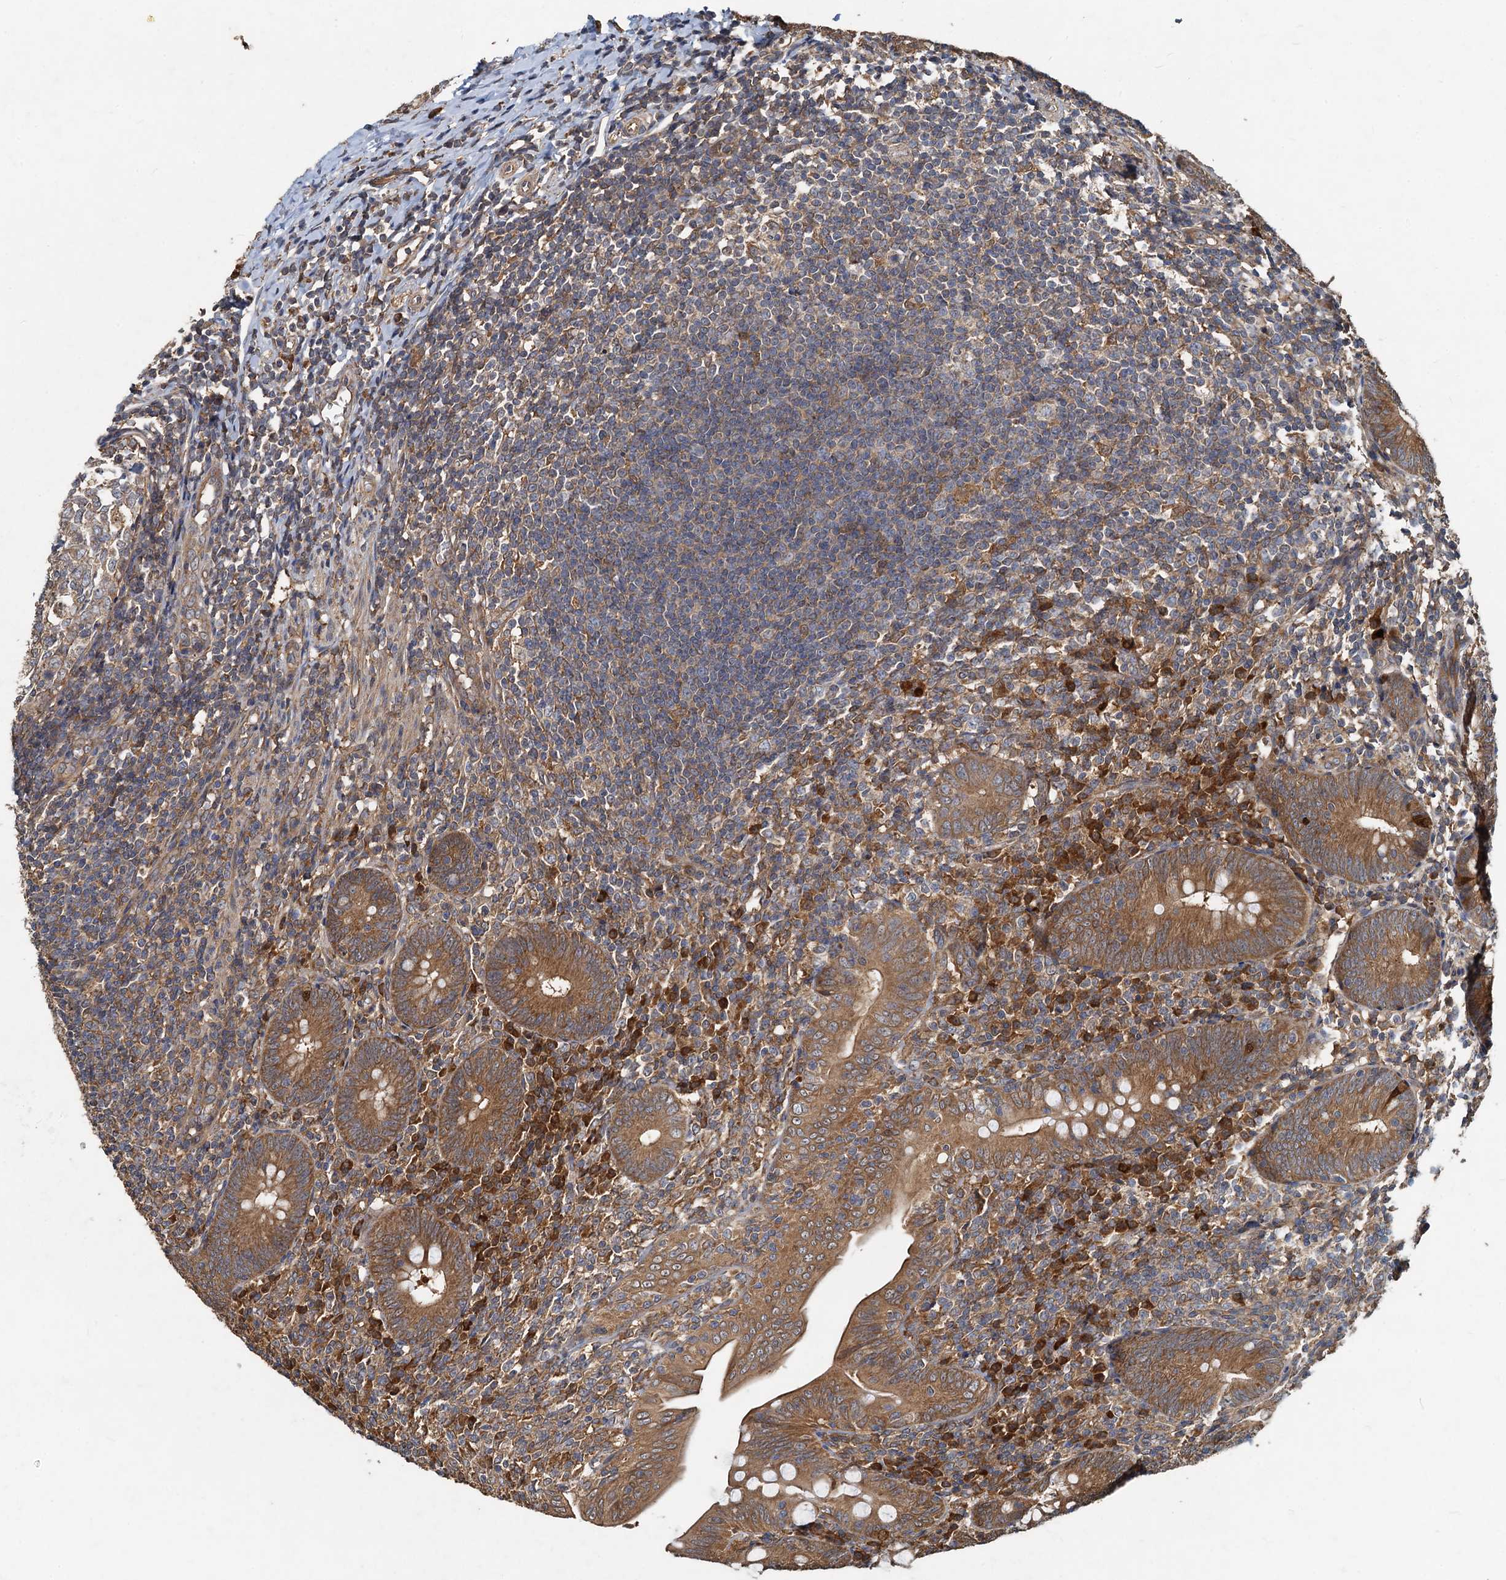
{"staining": {"intensity": "moderate", "quantity": ">75%", "location": "cytoplasmic/membranous"}, "tissue": "appendix", "cell_type": "Glandular cells", "image_type": "normal", "snomed": [{"axis": "morphology", "description": "Normal tissue, NOS"}, {"axis": "topography", "description": "Appendix"}], "caption": "Immunohistochemical staining of unremarkable appendix exhibits medium levels of moderate cytoplasmic/membranous staining in about >75% of glandular cells. The protein of interest is shown in brown color, while the nuclei are stained blue.", "gene": "HYI", "patient": {"sex": "male", "age": 14}}